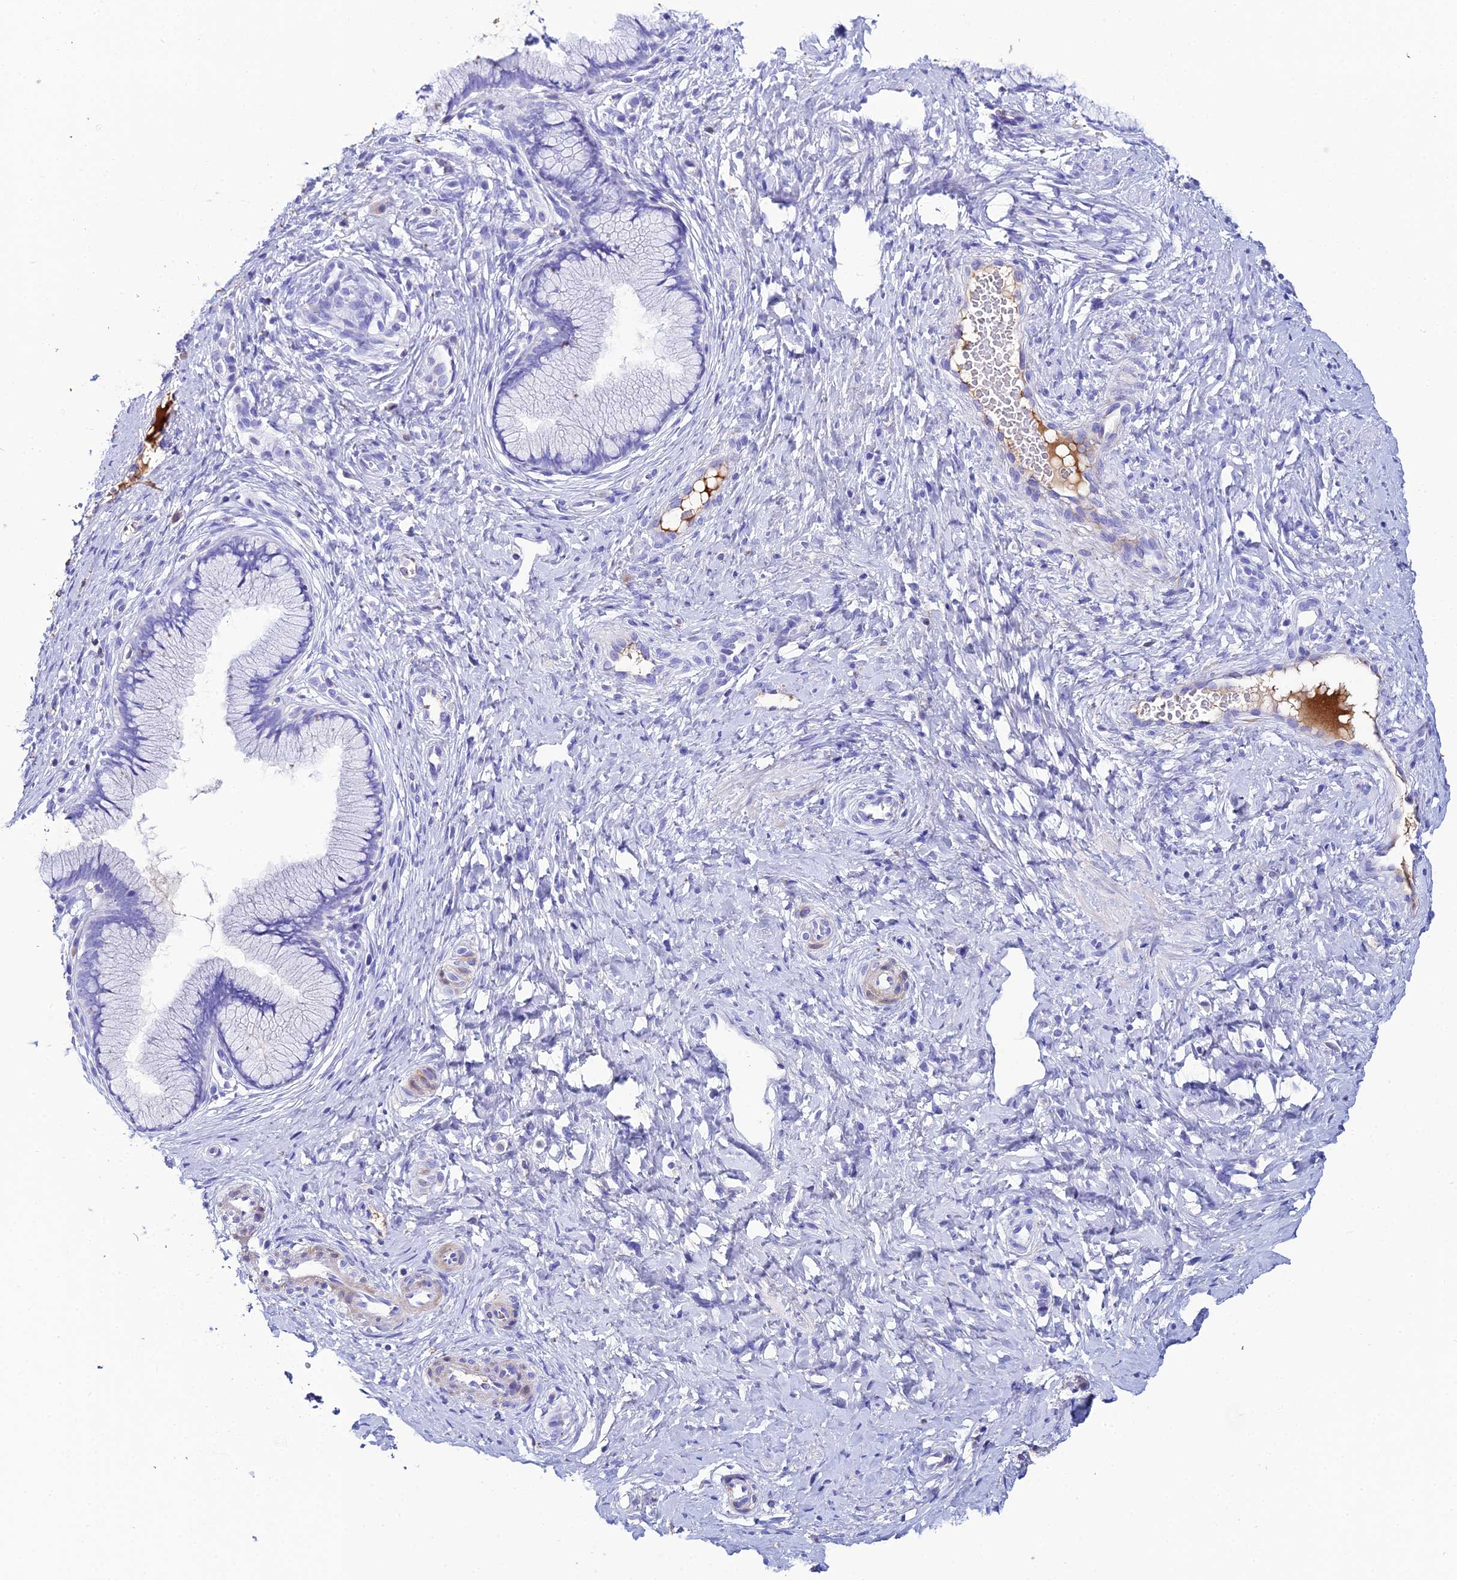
{"staining": {"intensity": "negative", "quantity": "none", "location": "none"}, "tissue": "cervix", "cell_type": "Glandular cells", "image_type": "normal", "snomed": [{"axis": "morphology", "description": "Normal tissue, NOS"}, {"axis": "topography", "description": "Cervix"}], "caption": "Immunohistochemistry (IHC) micrograph of unremarkable cervix stained for a protein (brown), which displays no expression in glandular cells.", "gene": "CELA3A", "patient": {"sex": "female", "age": 36}}